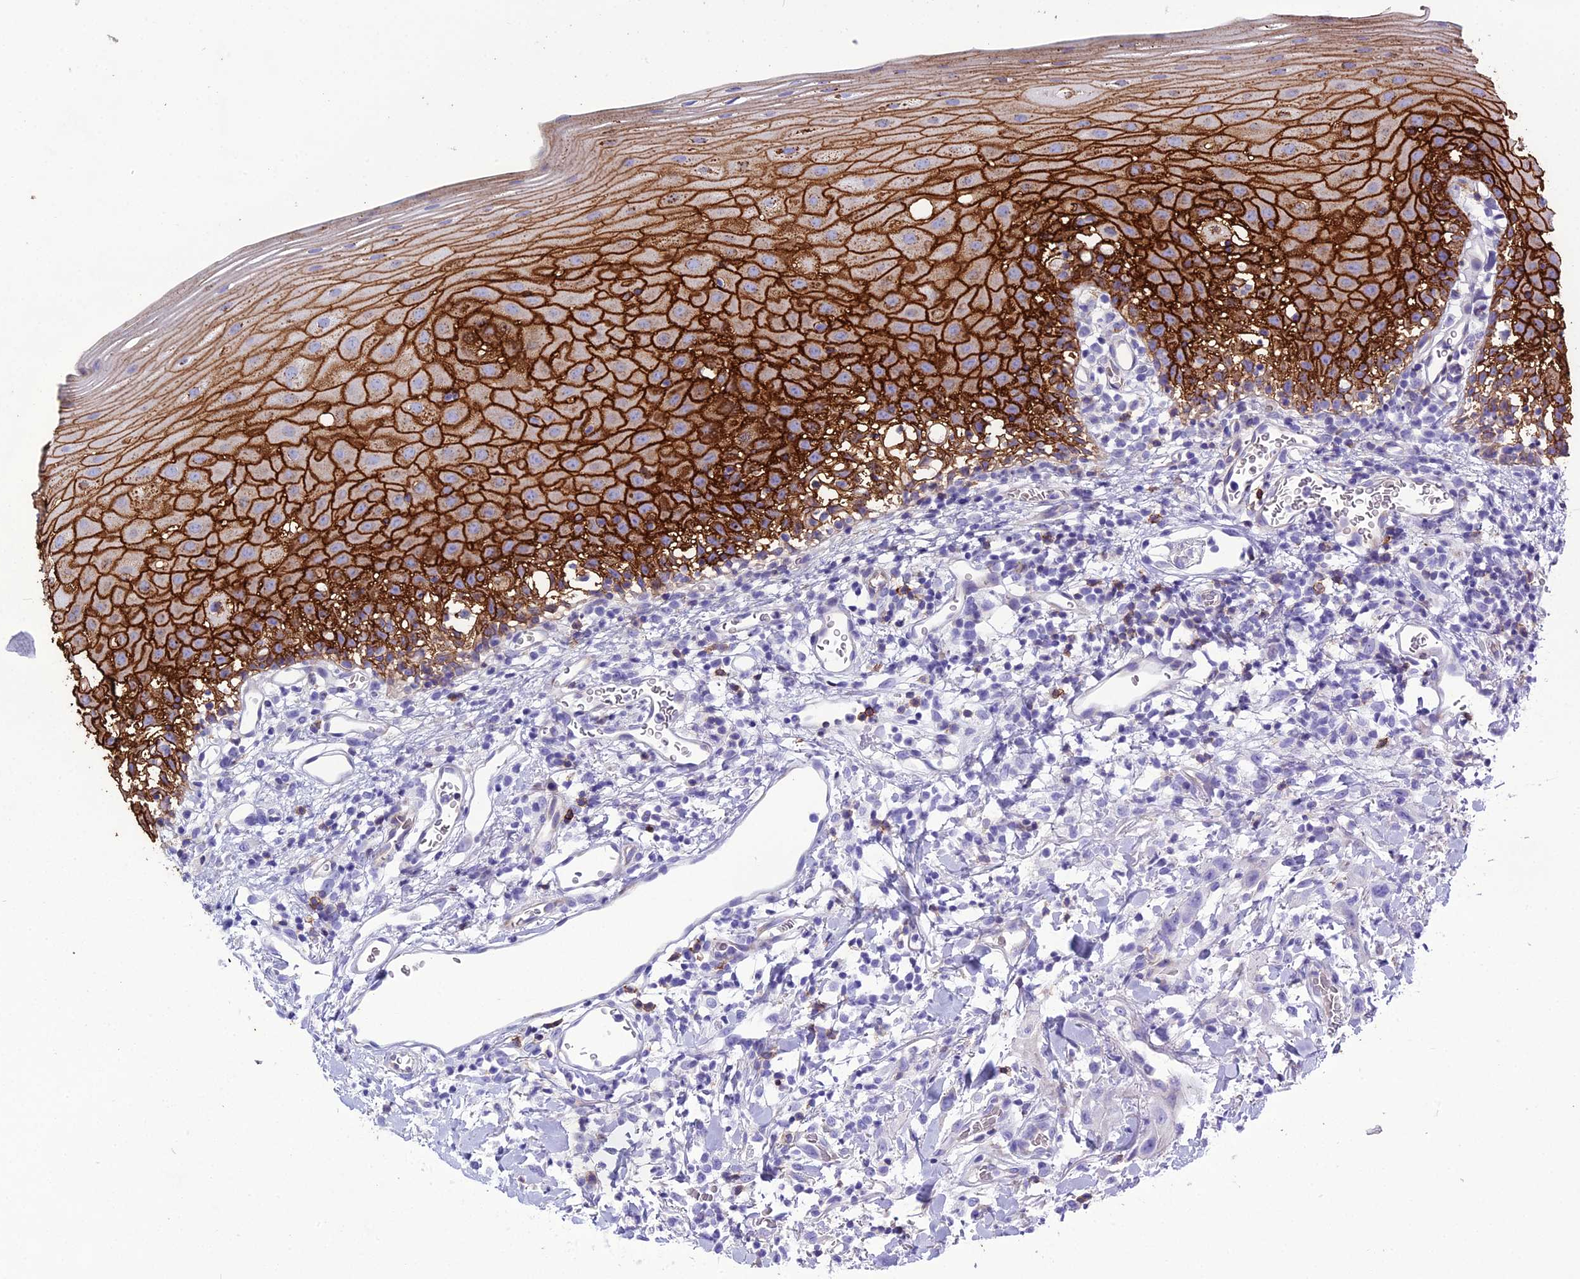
{"staining": {"intensity": "strong", "quantity": ">75%", "location": "cytoplasmic/membranous"}, "tissue": "oral mucosa", "cell_type": "Squamous epithelial cells", "image_type": "normal", "snomed": [{"axis": "morphology", "description": "Normal tissue, NOS"}, {"axis": "topography", "description": "Oral tissue"}], "caption": "Immunohistochemical staining of normal human oral mucosa reveals strong cytoplasmic/membranous protein positivity in about >75% of squamous epithelial cells. (Brightfield microscopy of DAB IHC at high magnification).", "gene": "OR1Q1", "patient": {"sex": "female", "age": 70}}